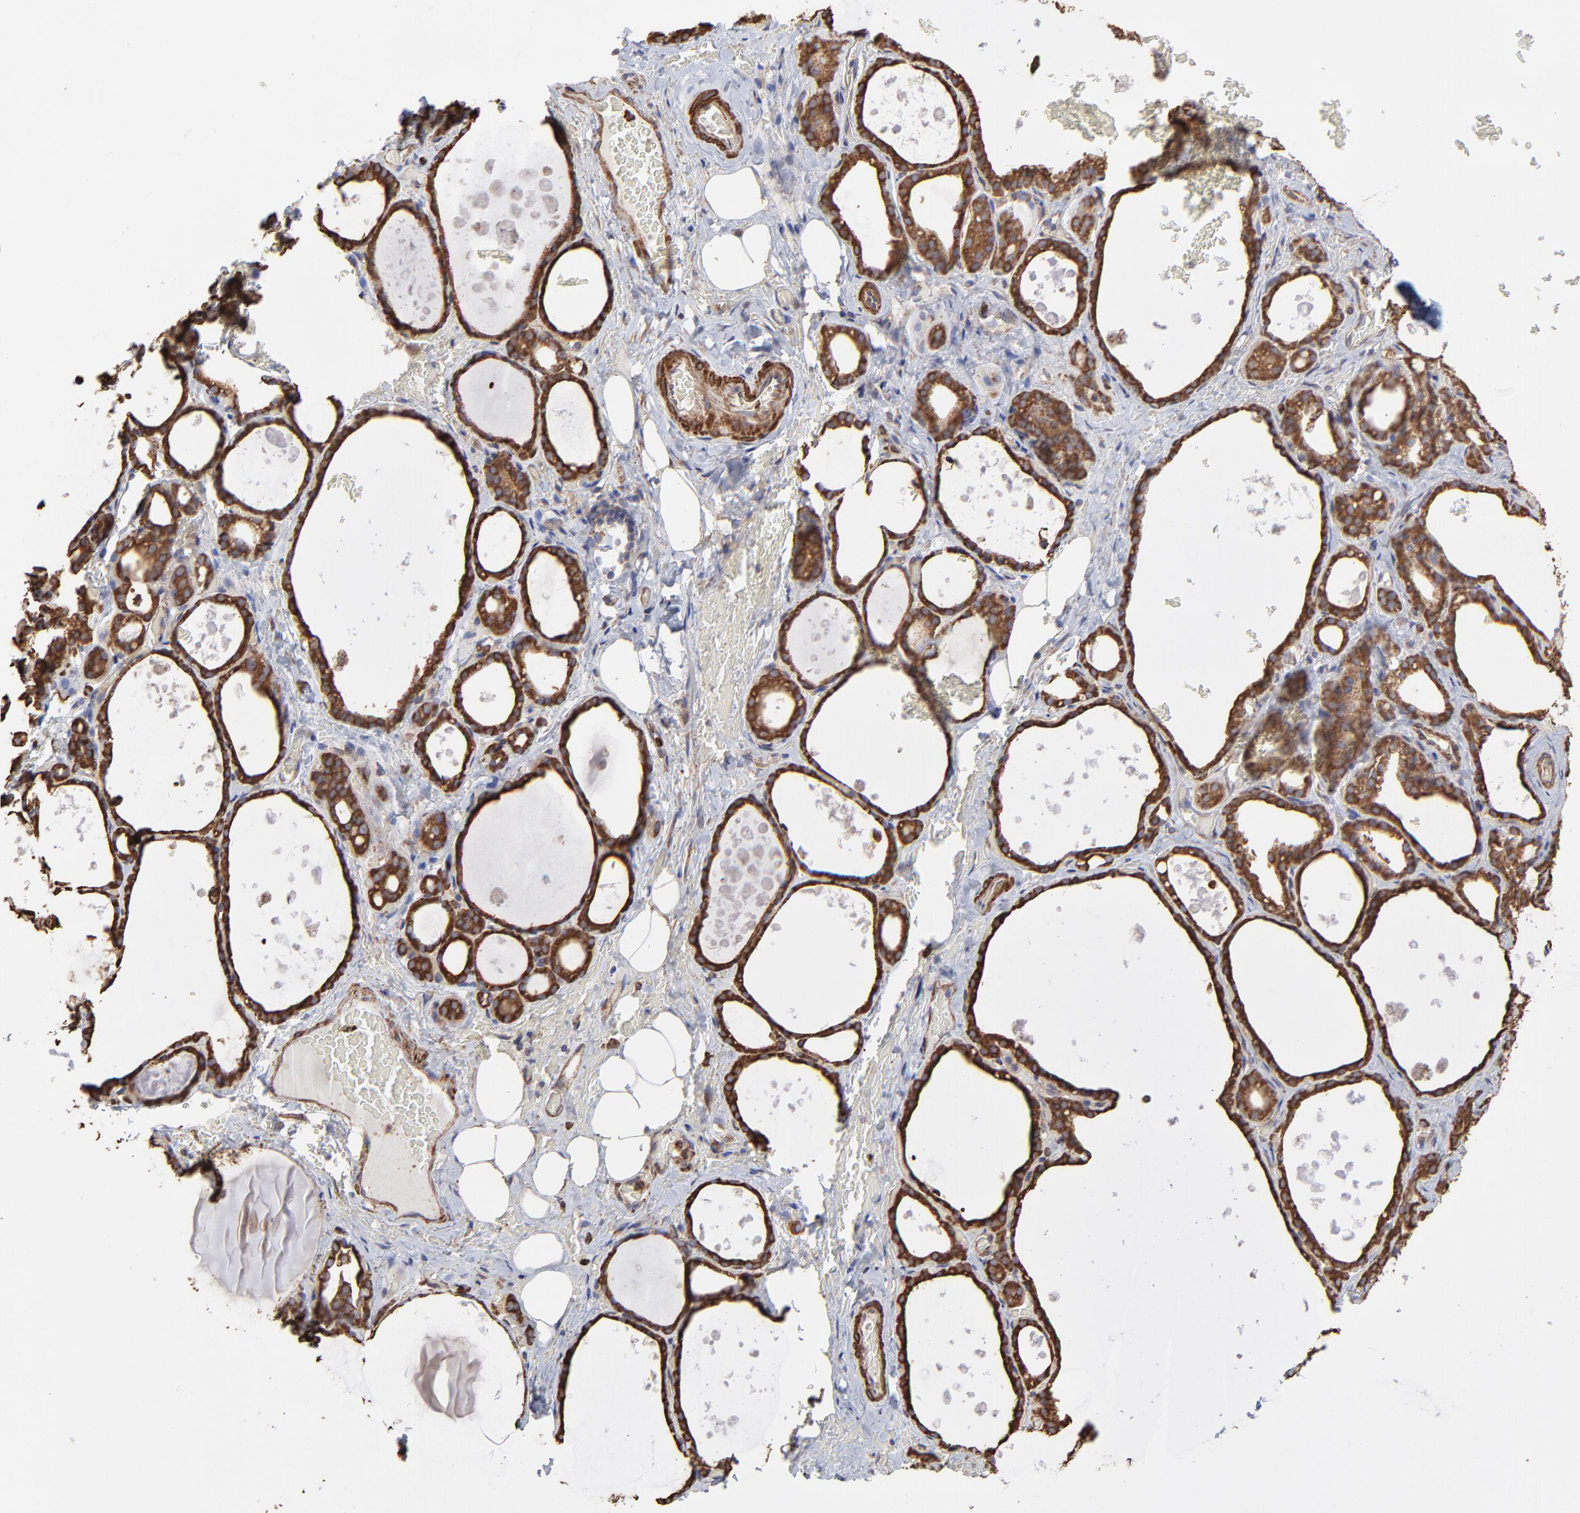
{"staining": {"intensity": "strong", "quantity": ">75%", "location": "cytoplasmic/membranous"}, "tissue": "thyroid gland", "cell_type": "Glandular cells", "image_type": "normal", "snomed": [{"axis": "morphology", "description": "Normal tissue, NOS"}, {"axis": "topography", "description": "Thyroid gland"}], "caption": "A brown stain highlights strong cytoplasmic/membranous staining of a protein in glandular cells of benign human thyroid gland. (Brightfield microscopy of DAB IHC at high magnification).", "gene": "PFKM", "patient": {"sex": "male", "age": 61}}